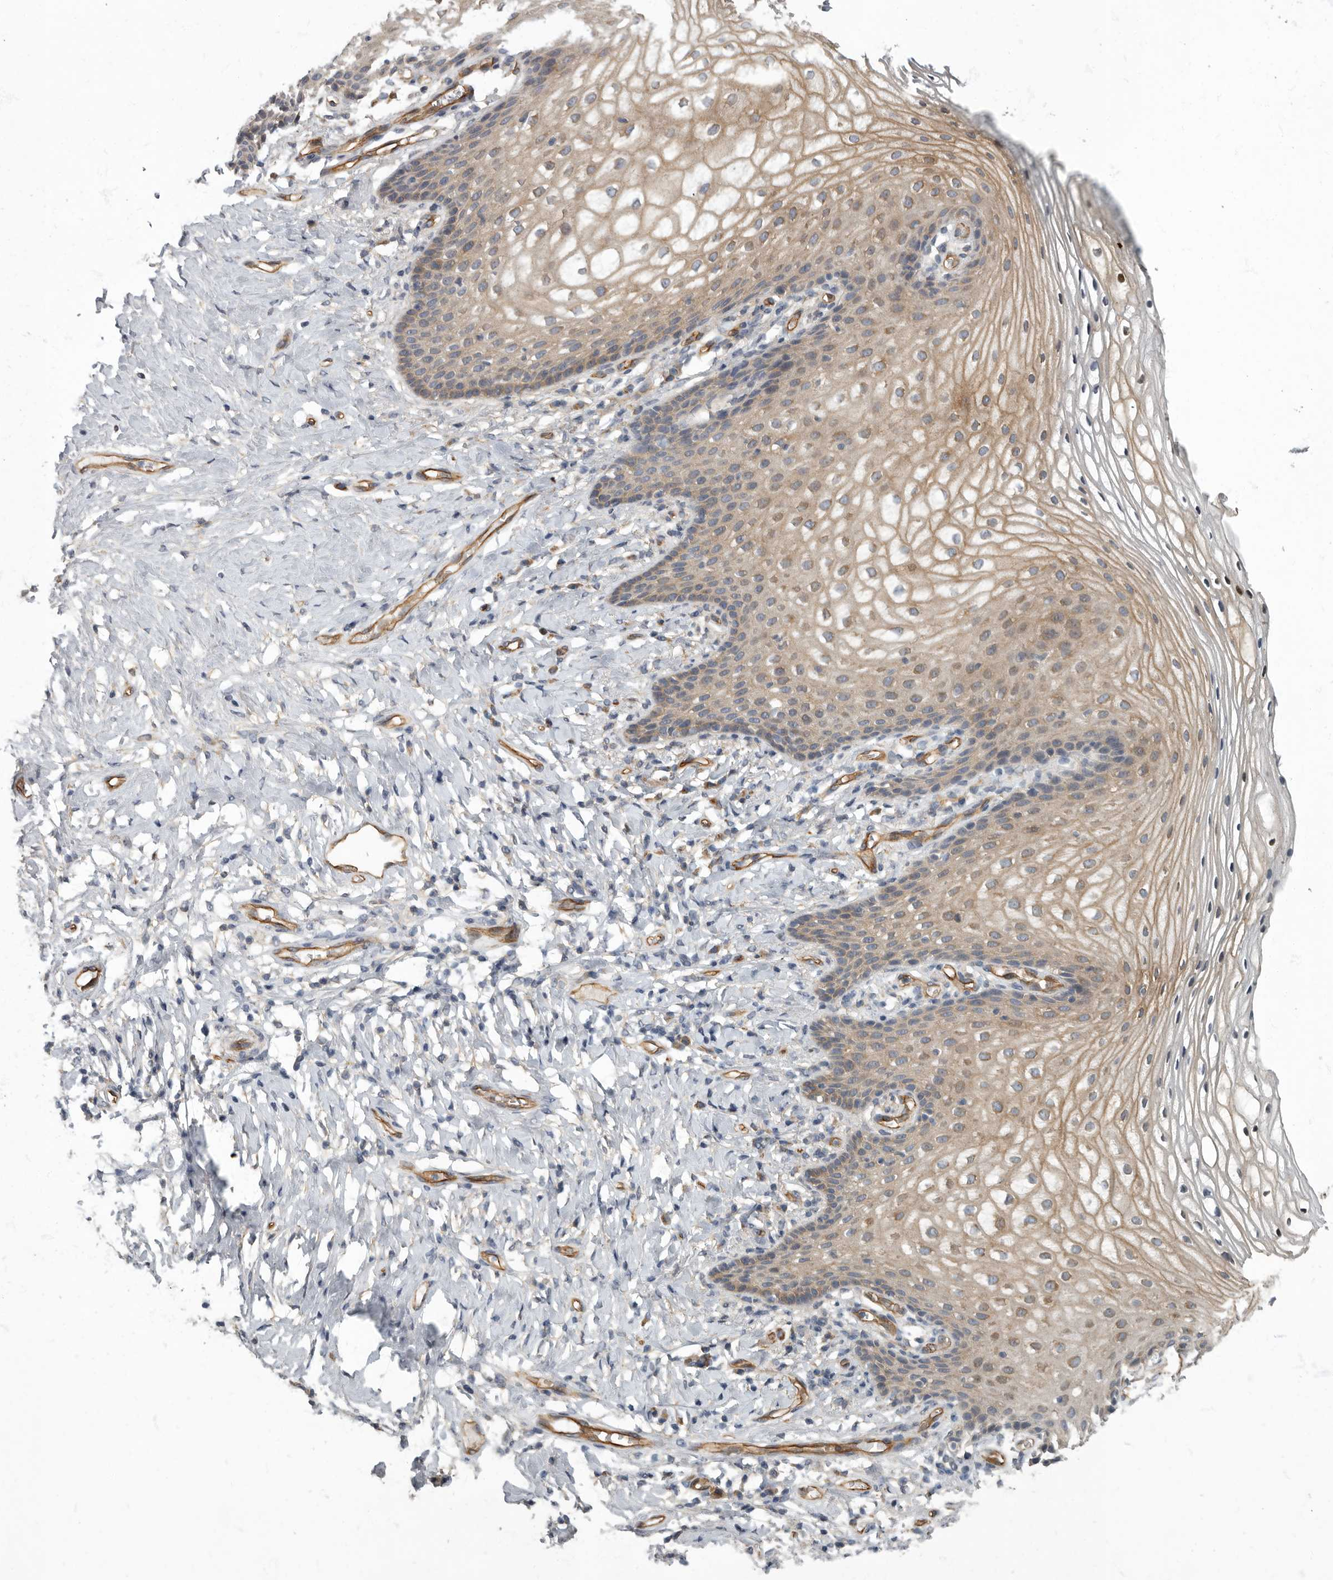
{"staining": {"intensity": "weak", "quantity": "25%-75%", "location": "cytoplasmic/membranous"}, "tissue": "vagina", "cell_type": "Squamous epithelial cells", "image_type": "normal", "snomed": [{"axis": "morphology", "description": "Normal tissue, NOS"}, {"axis": "topography", "description": "Vagina"}], "caption": "High-power microscopy captured an IHC micrograph of benign vagina, revealing weak cytoplasmic/membranous staining in about 25%-75% of squamous epithelial cells.", "gene": "PDK1", "patient": {"sex": "female", "age": 60}}